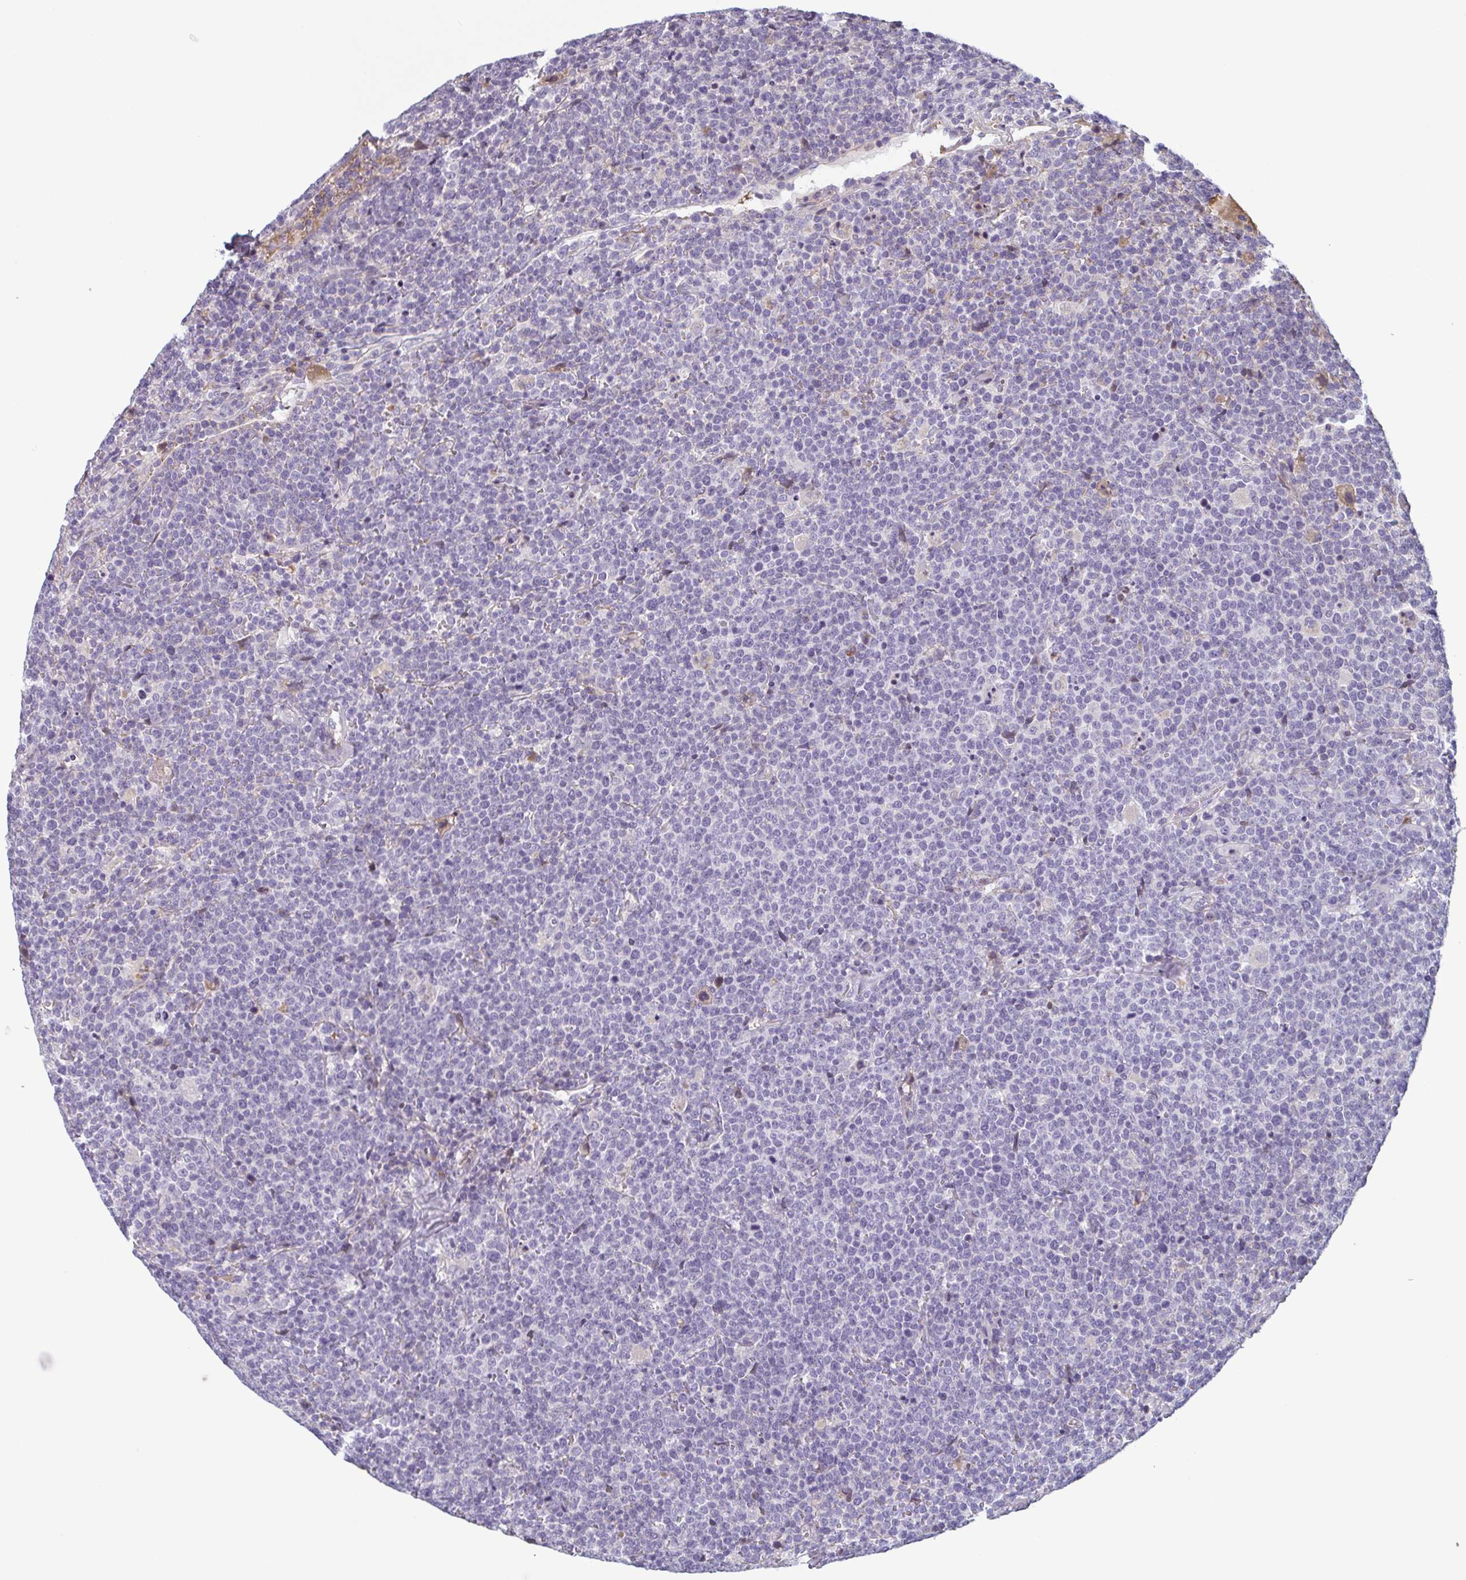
{"staining": {"intensity": "negative", "quantity": "none", "location": "none"}, "tissue": "lymphoma", "cell_type": "Tumor cells", "image_type": "cancer", "snomed": [{"axis": "morphology", "description": "Malignant lymphoma, non-Hodgkin's type, High grade"}, {"axis": "topography", "description": "Lymph node"}], "caption": "Malignant lymphoma, non-Hodgkin's type (high-grade) was stained to show a protein in brown. There is no significant positivity in tumor cells.", "gene": "ECM1", "patient": {"sex": "male", "age": 61}}